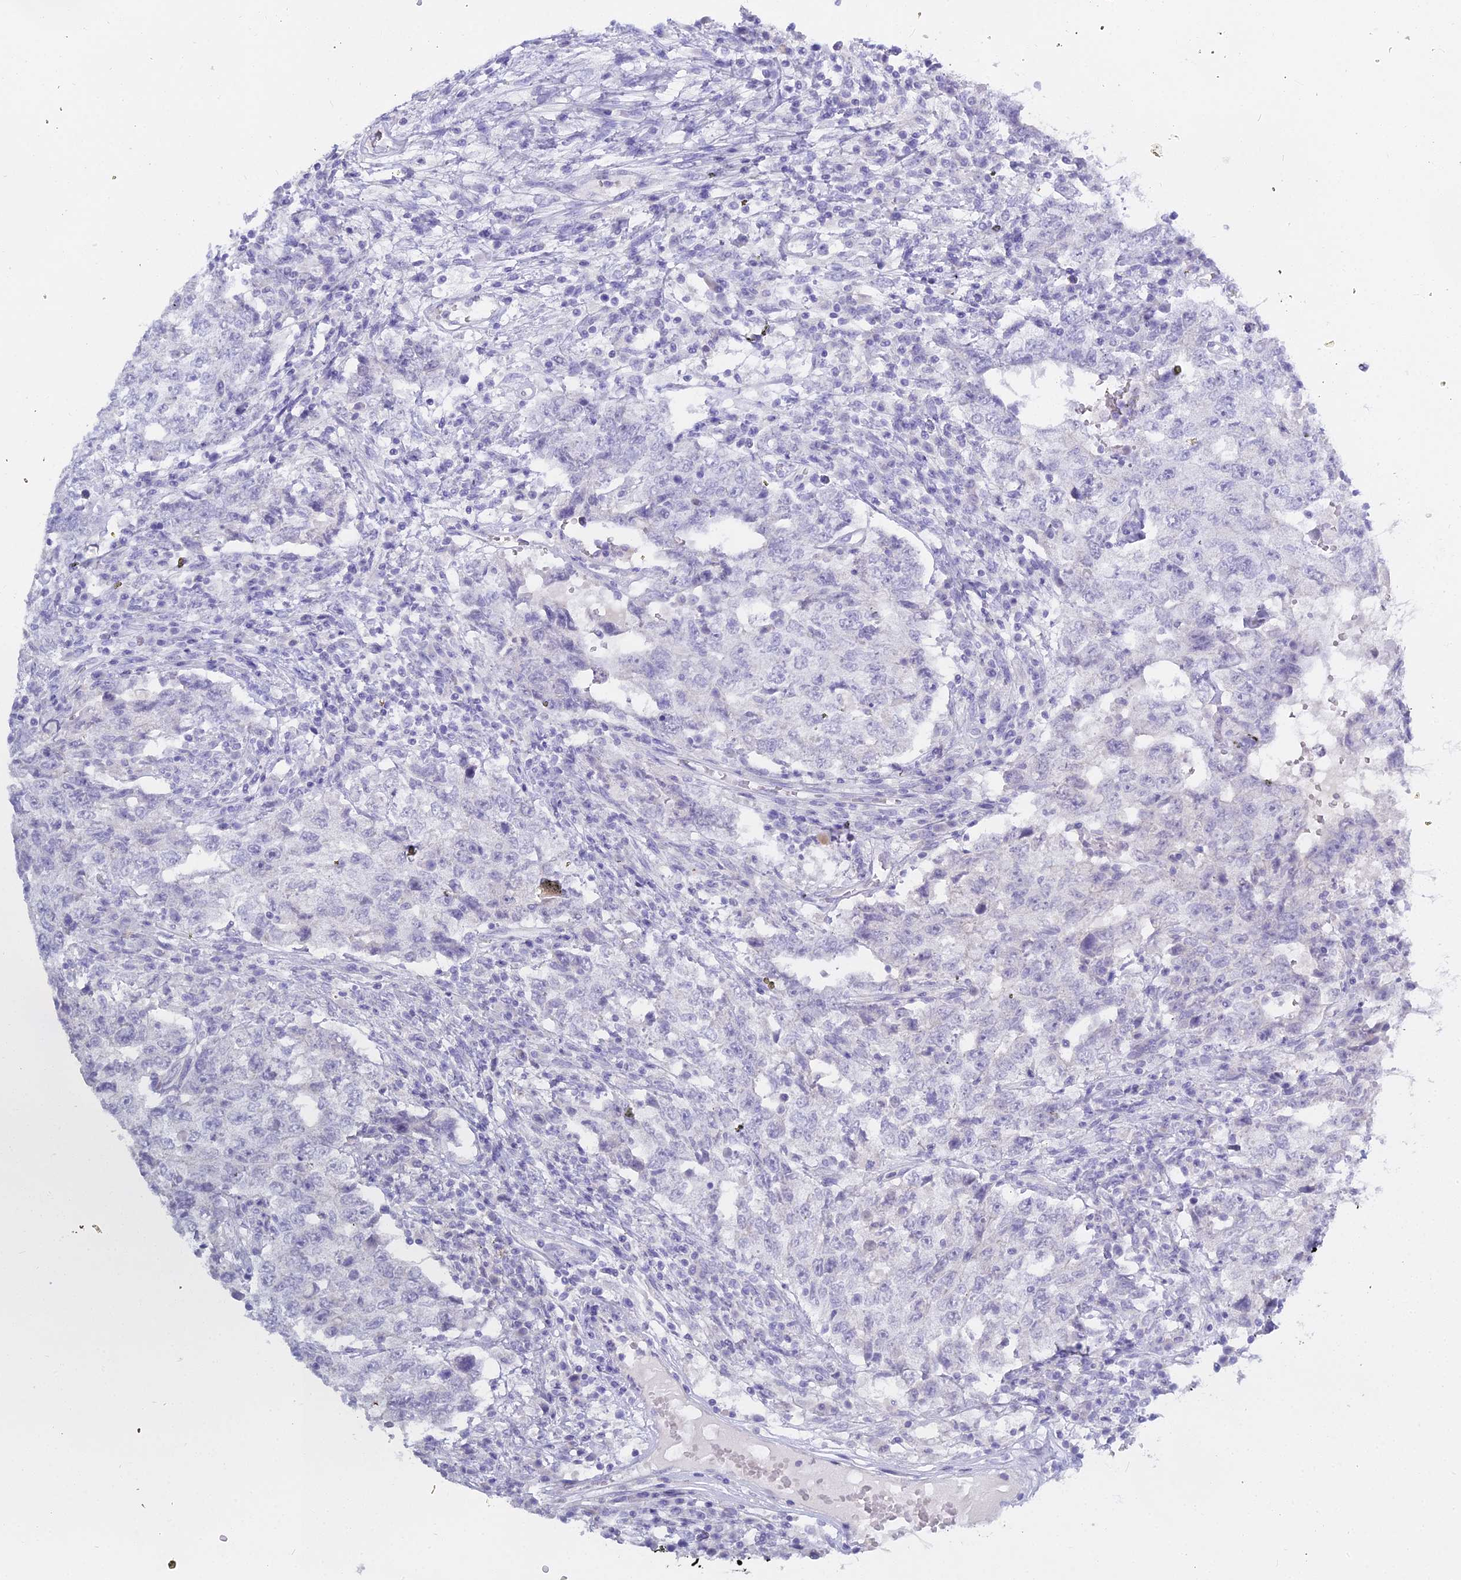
{"staining": {"intensity": "negative", "quantity": "none", "location": "none"}, "tissue": "testis cancer", "cell_type": "Tumor cells", "image_type": "cancer", "snomed": [{"axis": "morphology", "description": "Carcinoma, Embryonal, NOS"}, {"axis": "topography", "description": "Testis"}], "caption": "This is an IHC photomicrograph of human testis embryonal carcinoma. There is no positivity in tumor cells.", "gene": "S100A7", "patient": {"sex": "male", "age": 26}}